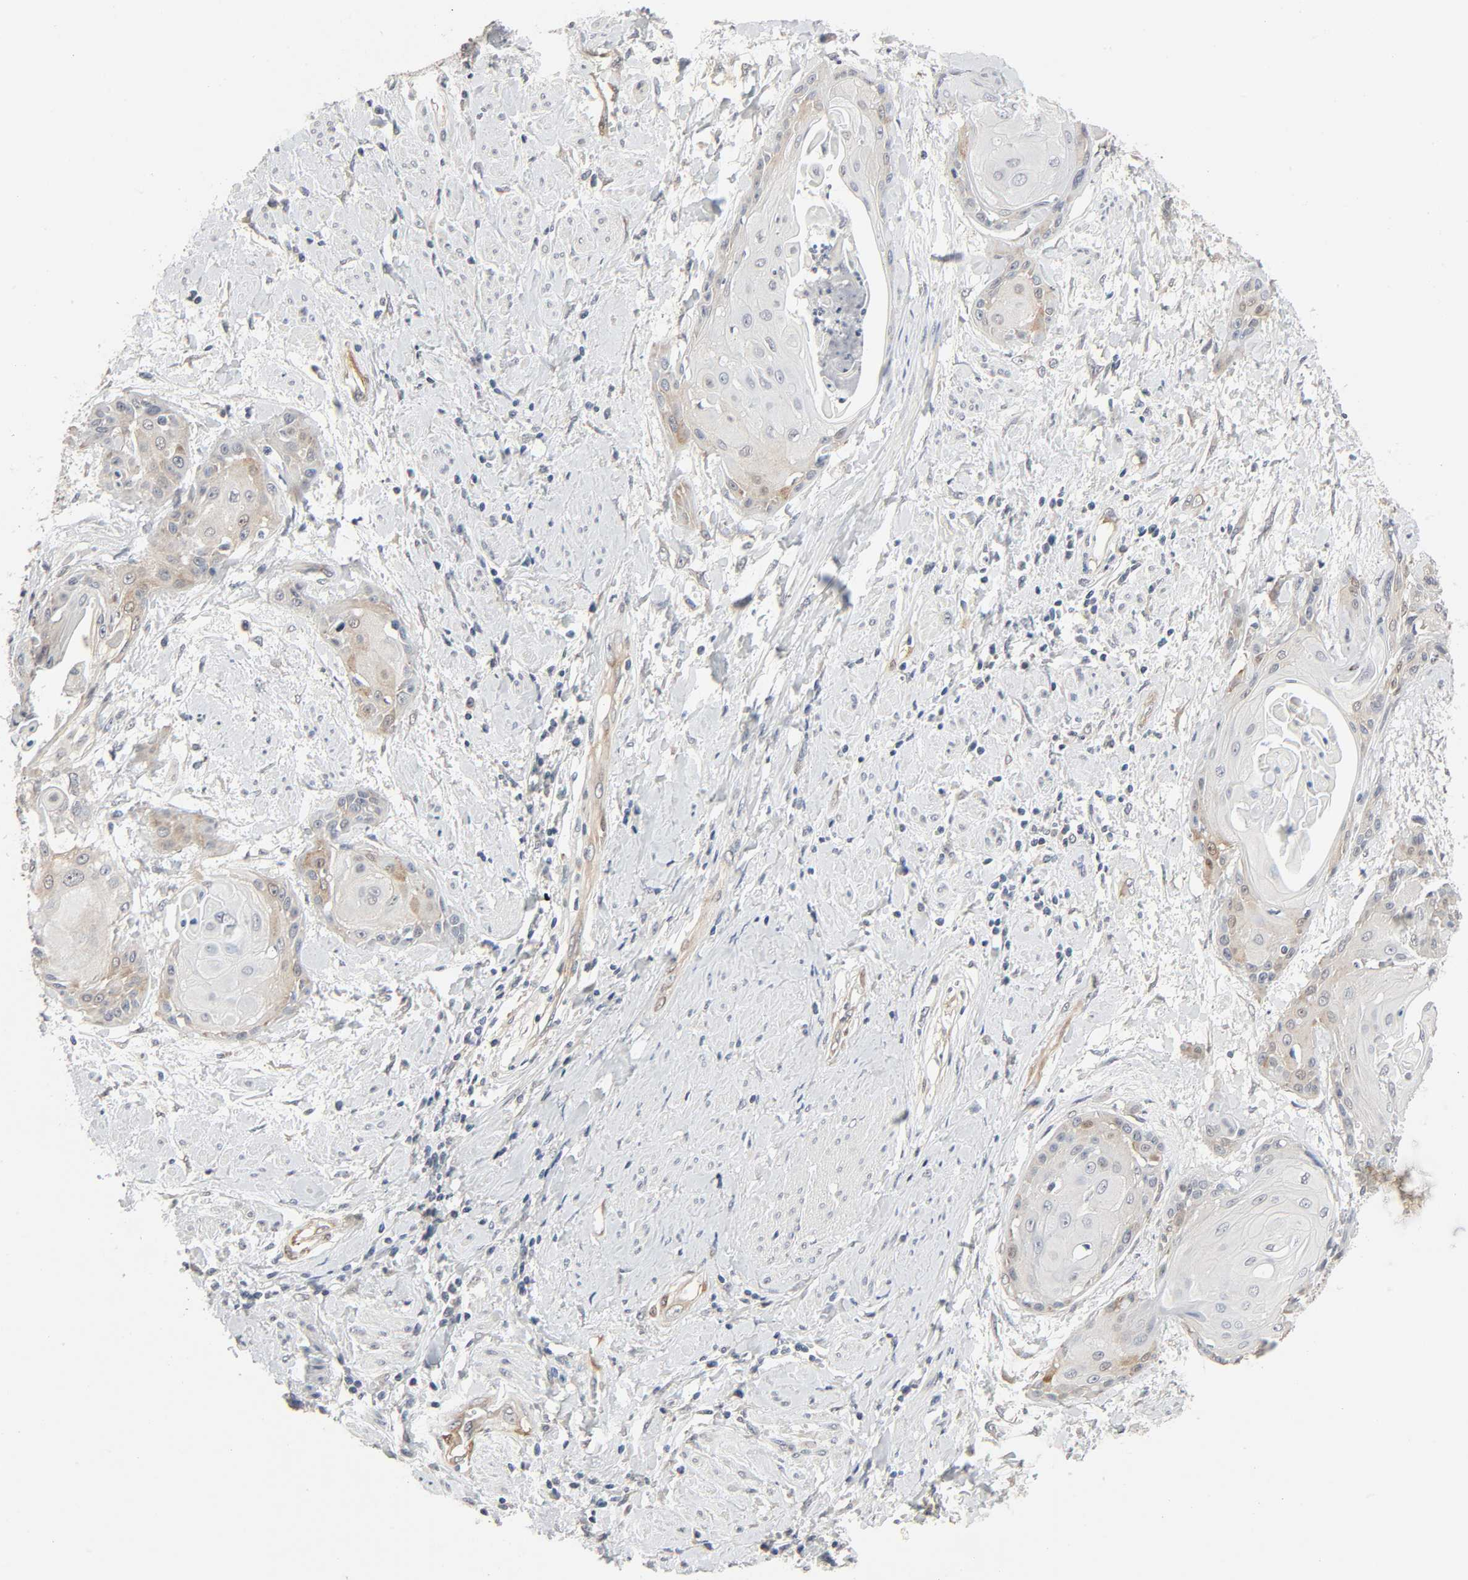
{"staining": {"intensity": "weak", "quantity": "25%-75%", "location": "cytoplasmic/membranous"}, "tissue": "cervical cancer", "cell_type": "Tumor cells", "image_type": "cancer", "snomed": [{"axis": "morphology", "description": "Squamous cell carcinoma, NOS"}, {"axis": "topography", "description": "Cervix"}], "caption": "This micrograph demonstrates IHC staining of human cervical squamous cell carcinoma, with low weak cytoplasmic/membranous staining in approximately 25%-75% of tumor cells.", "gene": "PTK2", "patient": {"sex": "female", "age": 57}}